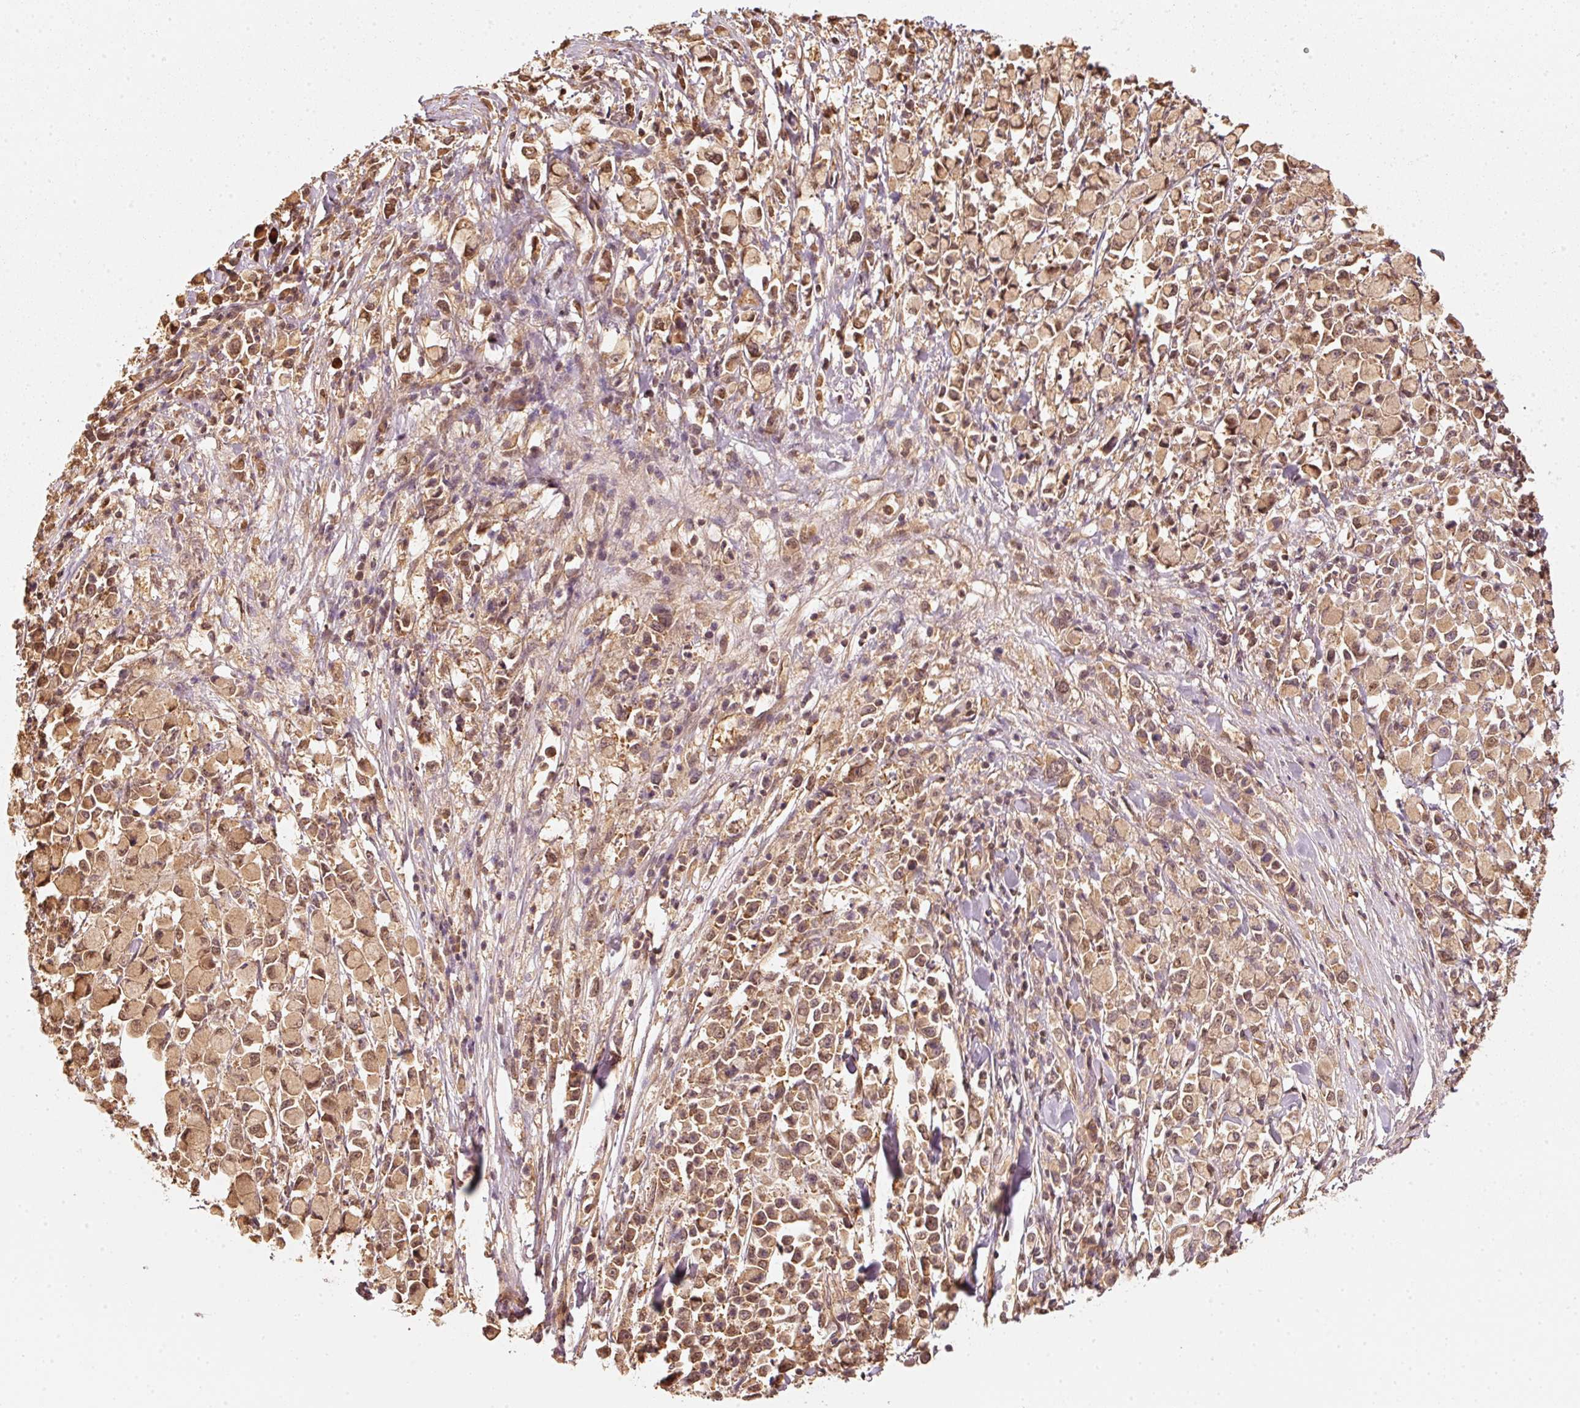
{"staining": {"intensity": "moderate", "quantity": ">75%", "location": "cytoplasmic/membranous,nuclear"}, "tissue": "stomach cancer", "cell_type": "Tumor cells", "image_type": "cancer", "snomed": [{"axis": "morphology", "description": "Adenocarcinoma, NOS"}, {"axis": "topography", "description": "Stomach"}], "caption": "Human stomach adenocarcinoma stained with a brown dye reveals moderate cytoplasmic/membranous and nuclear positive expression in approximately >75% of tumor cells.", "gene": "STAU1", "patient": {"sex": "female", "age": 81}}